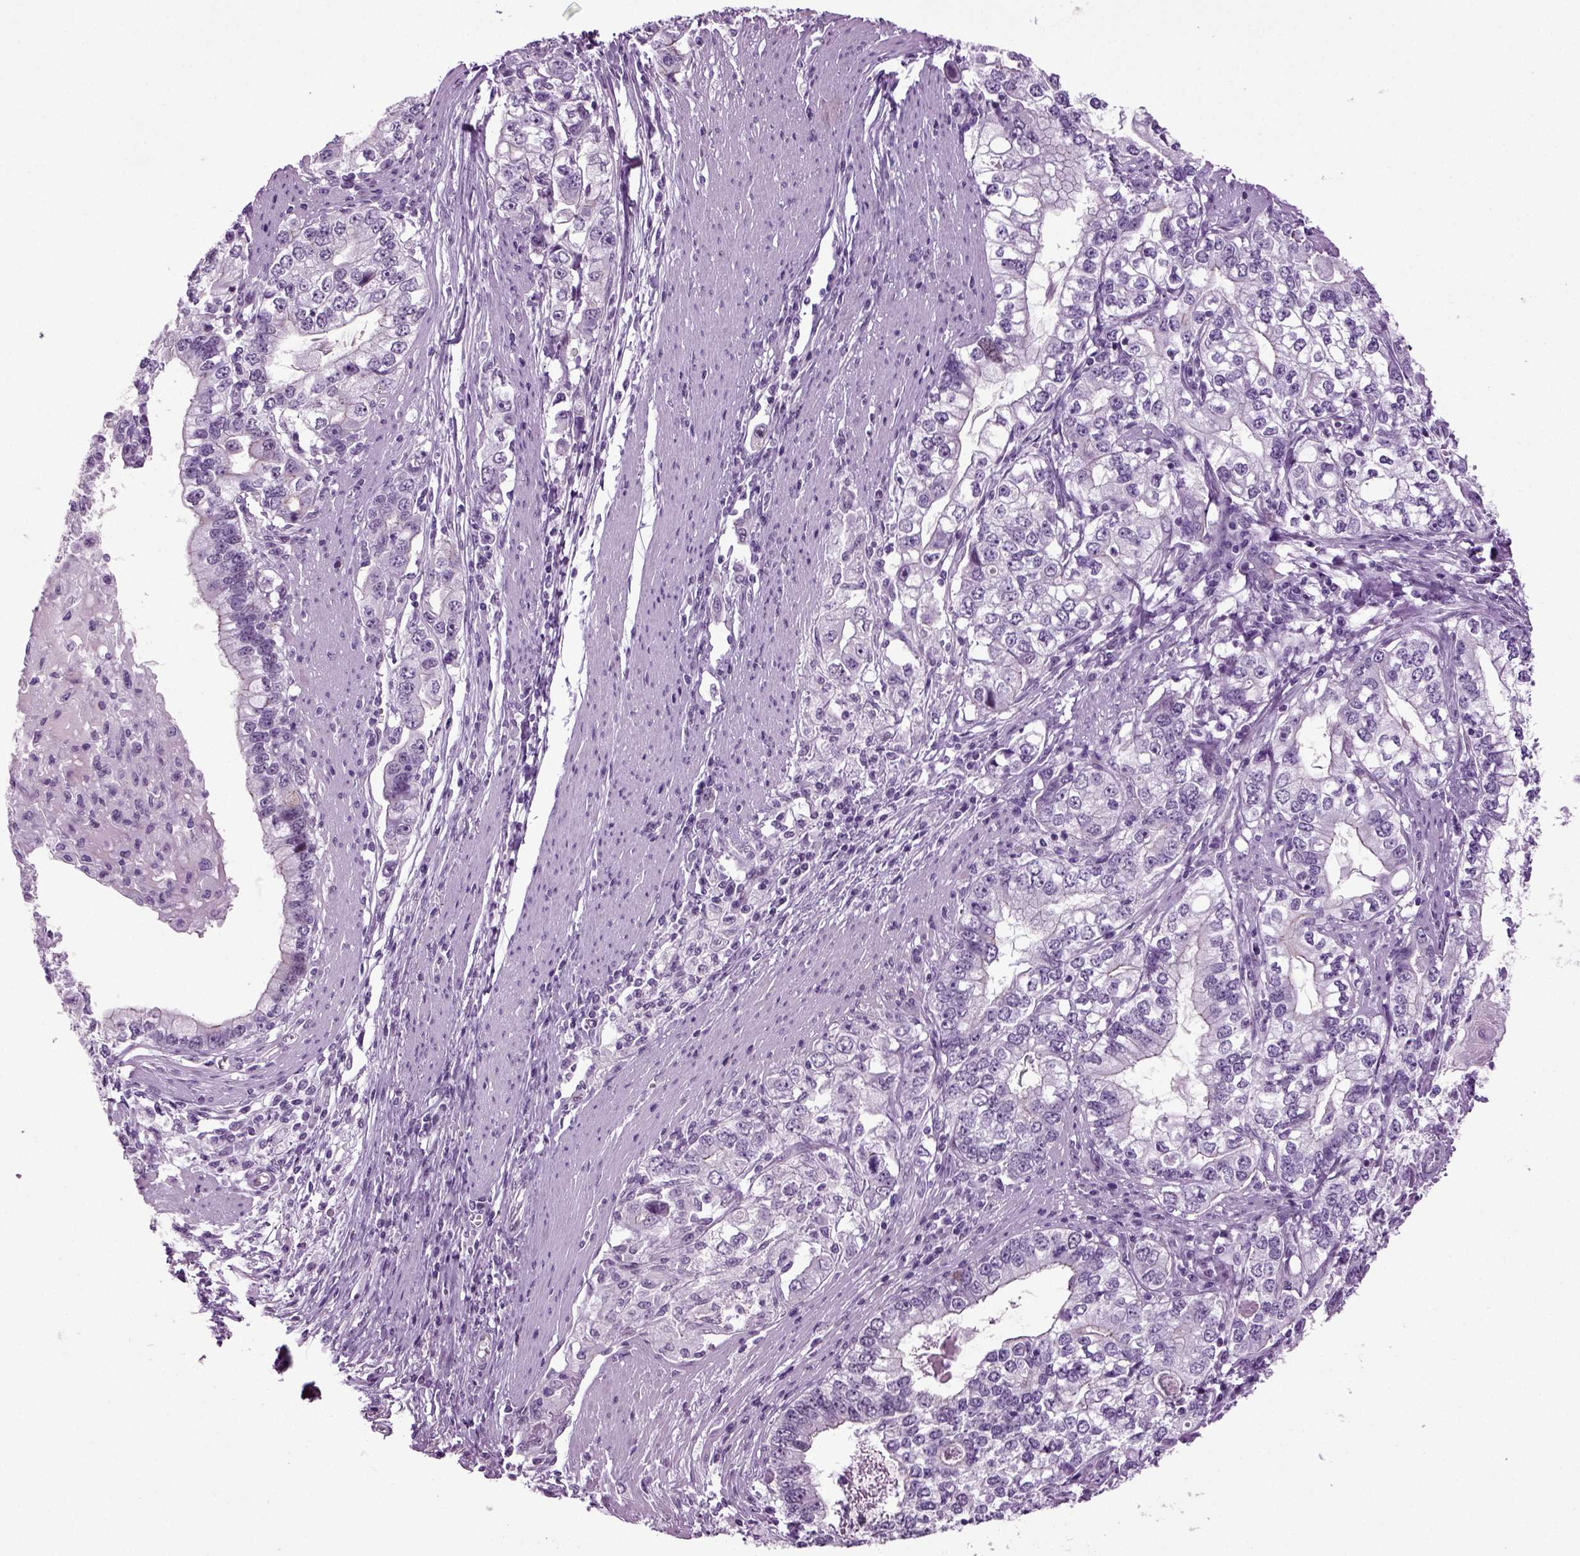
{"staining": {"intensity": "negative", "quantity": "none", "location": "none"}, "tissue": "stomach cancer", "cell_type": "Tumor cells", "image_type": "cancer", "snomed": [{"axis": "morphology", "description": "Adenocarcinoma, NOS"}, {"axis": "topography", "description": "Stomach, lower"}], "caption": "Tumor cells show no significant expression in stomach cancer (adenocarcinoma).", "gene": "RFX3", "patient": {"sex": "female", "age": 72}}